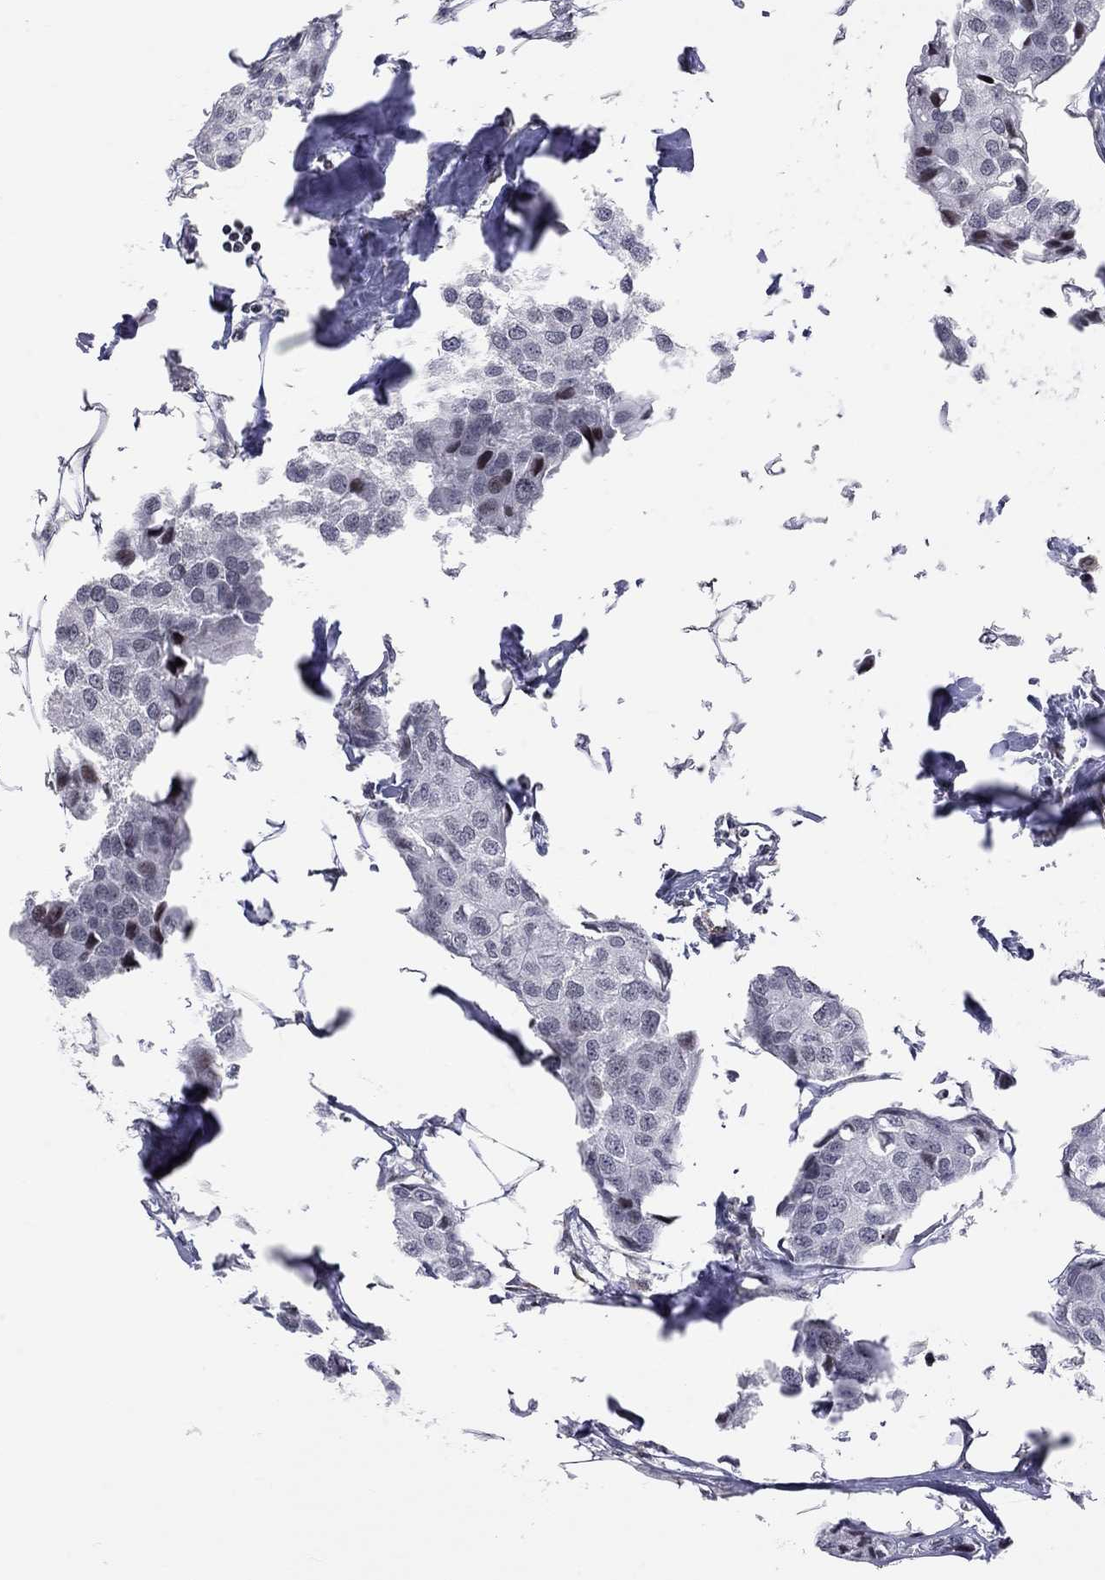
{"staining": {"intensity": "negative", "quantity": "none", "location": "none"}, "tissue": "breast cancer", "cell_type": "Tumor cells", "image_type": "cancer", "snomed": [{"axis": "morphology", "description": "Duct carcinoma"}, {"axis": "topography", "description": "Breast"}], "caption": "An immunohistochemistry micrograph of infiltrating ductal carcinoma (breast) is shown. There is no staining in tumor cells of infiltrating ductal carcinoma (breast). (Stains: DAB immunohistochemistry with hematoxylin counter stain, Microscopy: brightfield microscopy at high magnification).", "gene": "MTNR1B", "patient": {"sex": "female", "age": 80}}